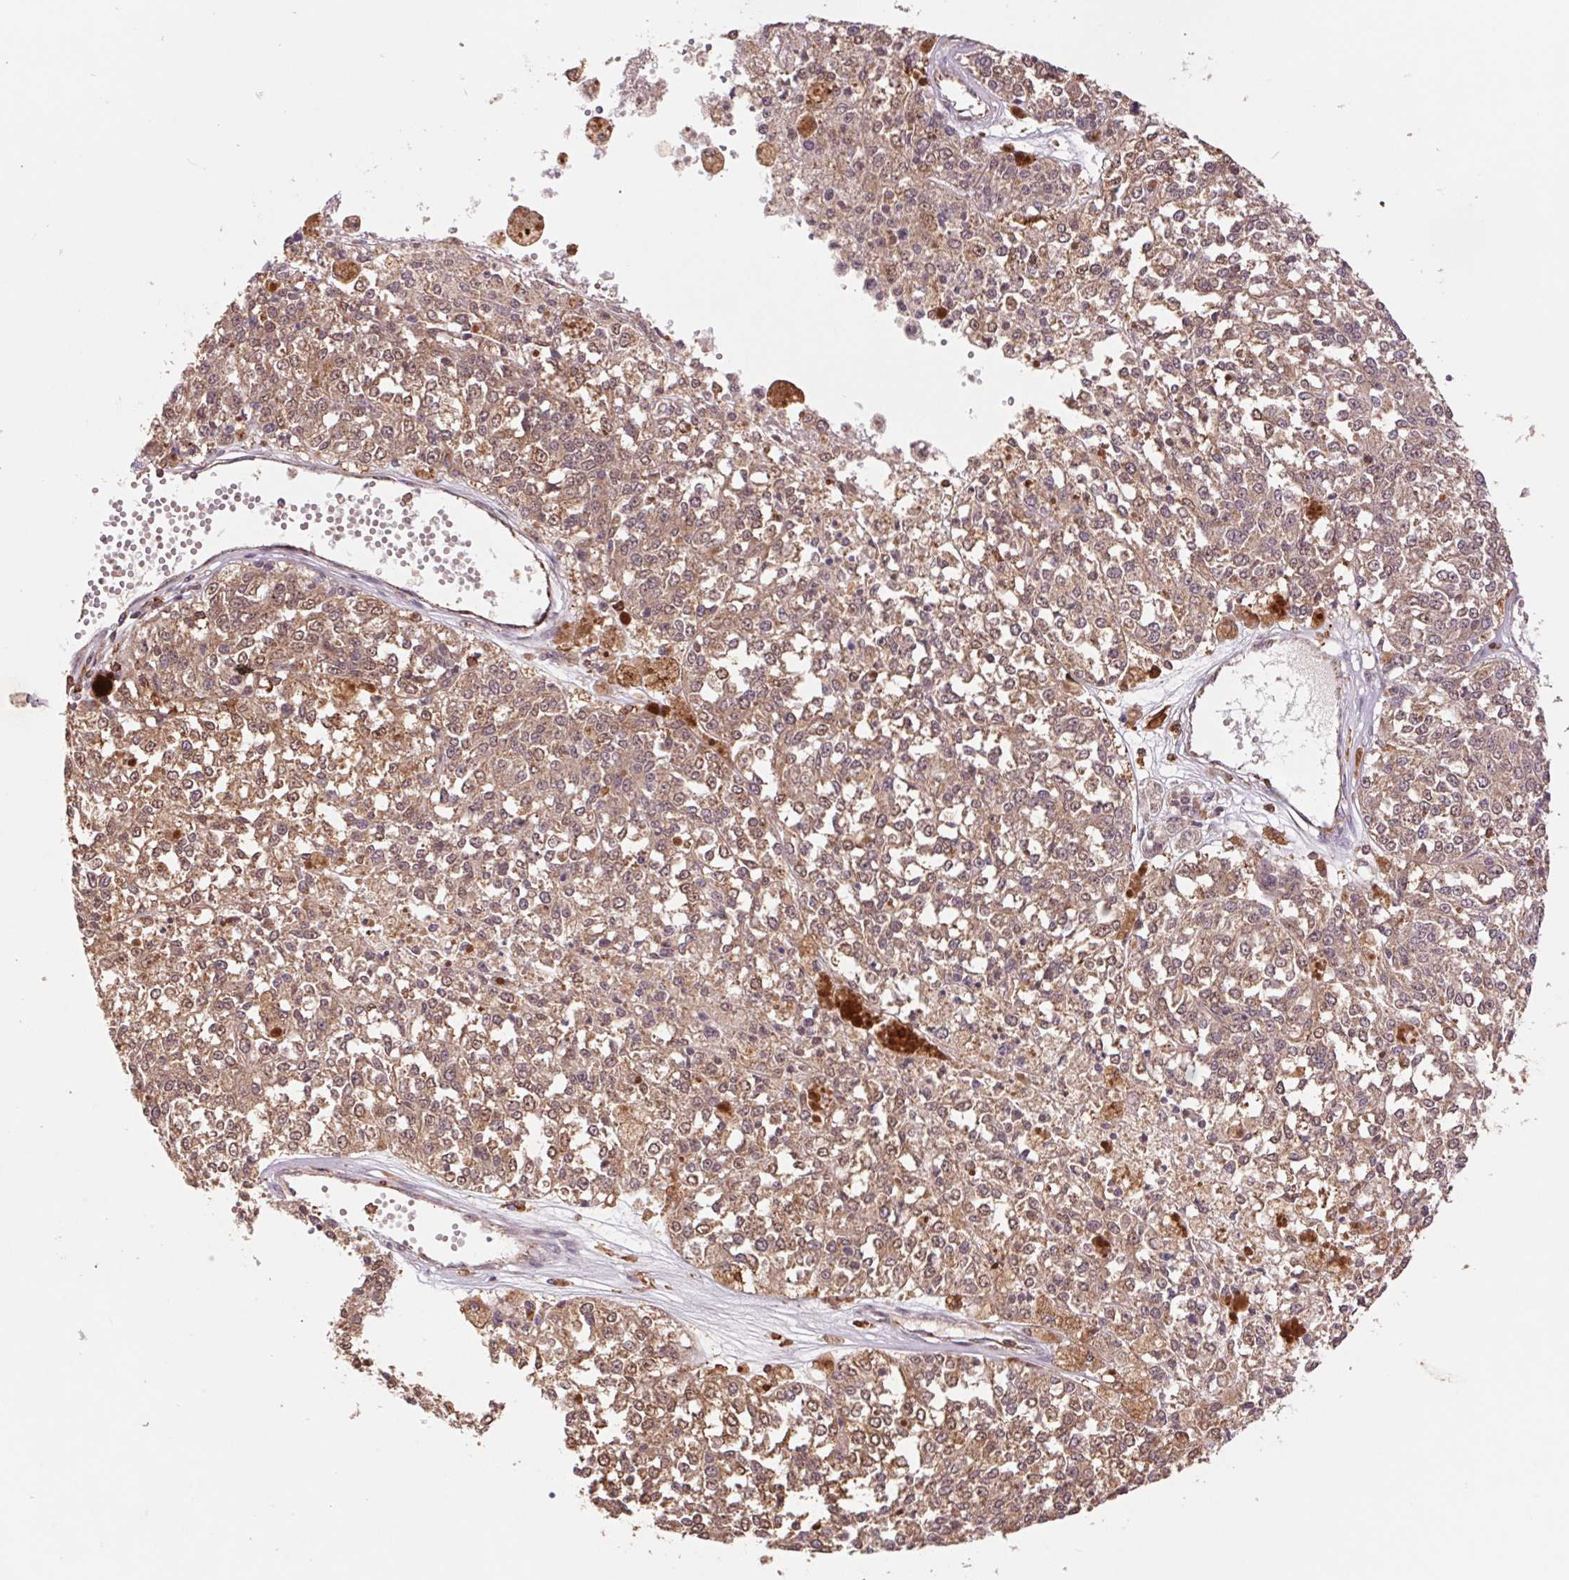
{"staining": {"intensity": "moderate", "quantity": ">75%", "location": "cytoplasmic/membranous"}, "tissue": "melanoma", "cell_type": "Tumor cells", "image_type": "cancer", "snomed": [{"axis": "morphology", "description": "Malignant melanoma, Metastatic site"}, {"axis": "topography", "description": "Lymph node"}], "caption": "Approximately >75% of tumor cells in human melanoma exhibit moderate cytoplasmic/membranous protein expression as visualized by brown immunohistochemical staining.", "gene": "URM1", "patient": {"sex": "female", "age": 64}}